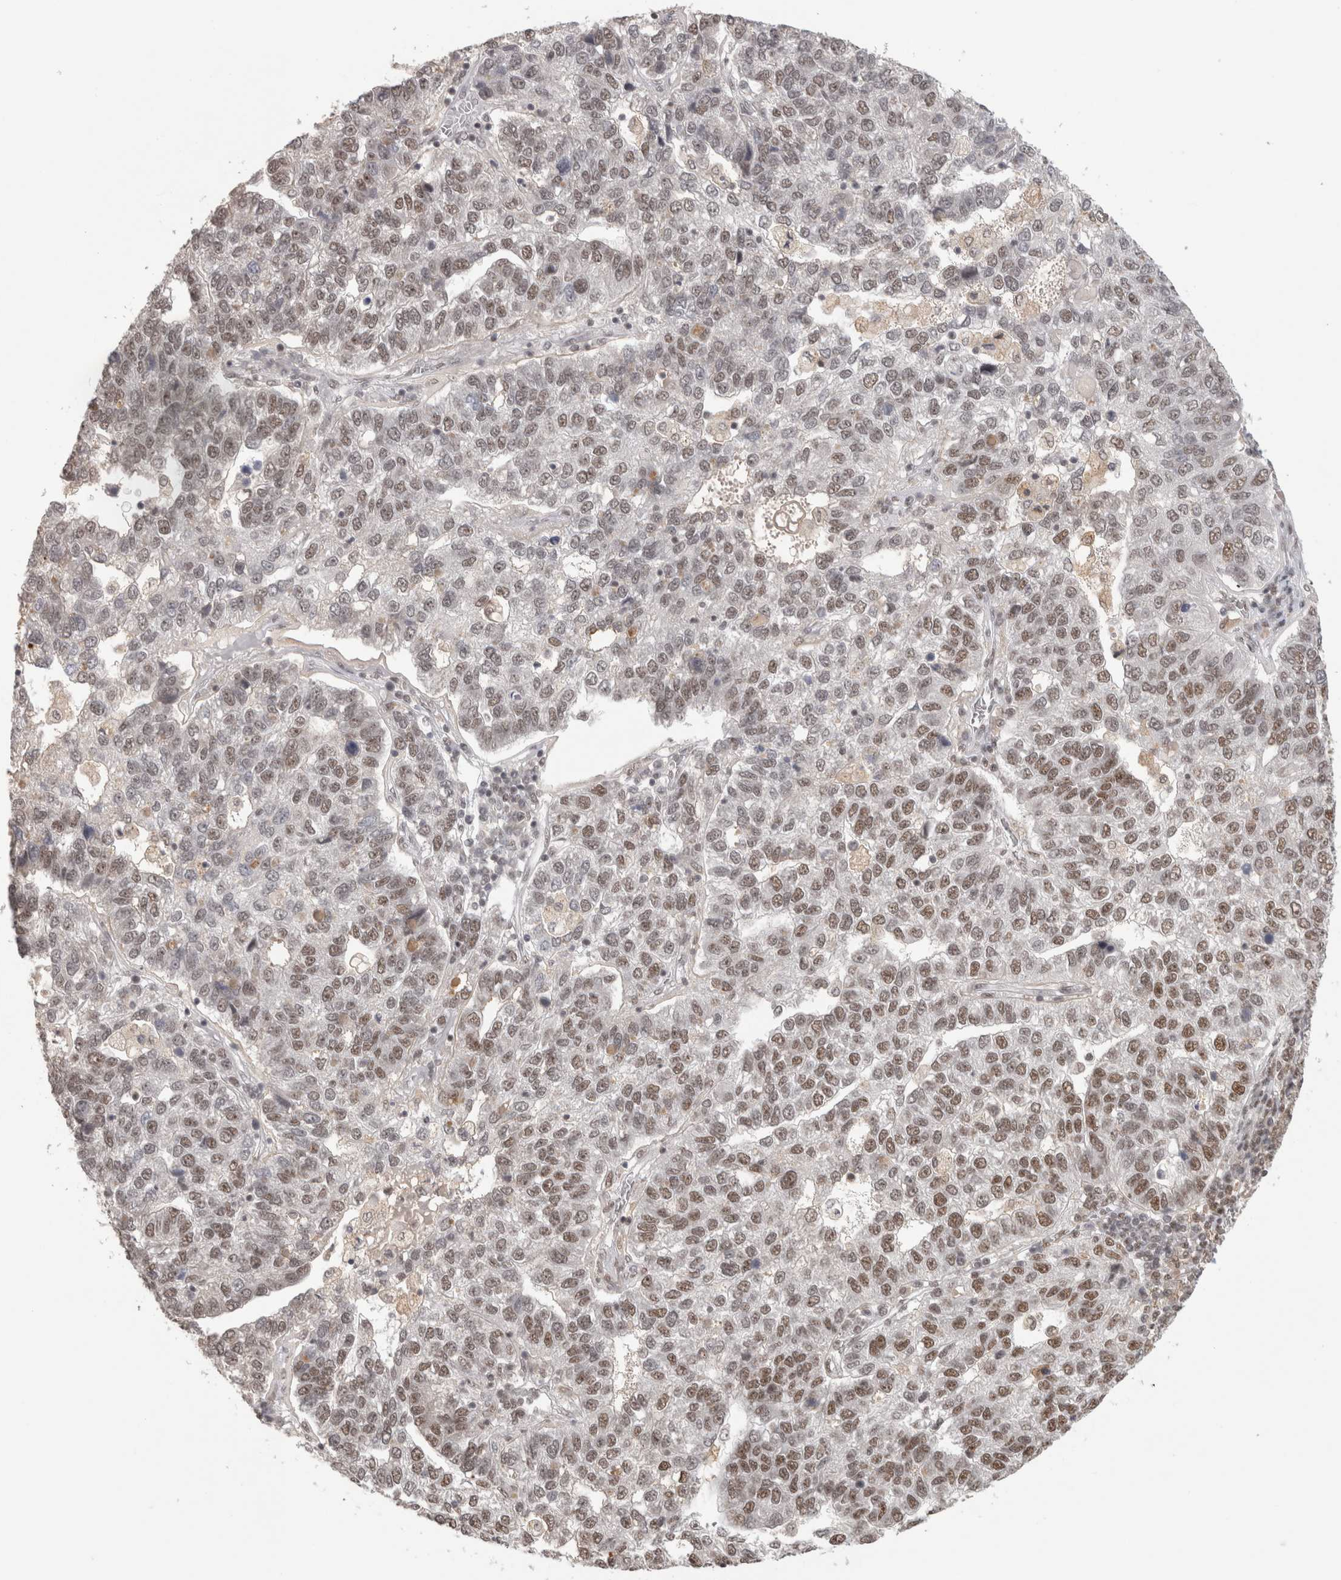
{"staining": {"intensity": "moderate", "quantity": "<25%", "location": "nuclear"}, "tissue": "pancreatic cancer", "cell_type": "Tumor cells", "image_type": "cancer", "snomed": [{"axis": "morphology", "description": "Adenocarcinoma, NOS"}, {"axis": "topography", "description": "Pancreas"}], "caption": "Adenocarcinoma (pancreatic) stained for a protein reveals moderate nuclear positivity in tumor cells.", "gene": "ZNF830", "patient": {"sex": "female", "age": 61}}